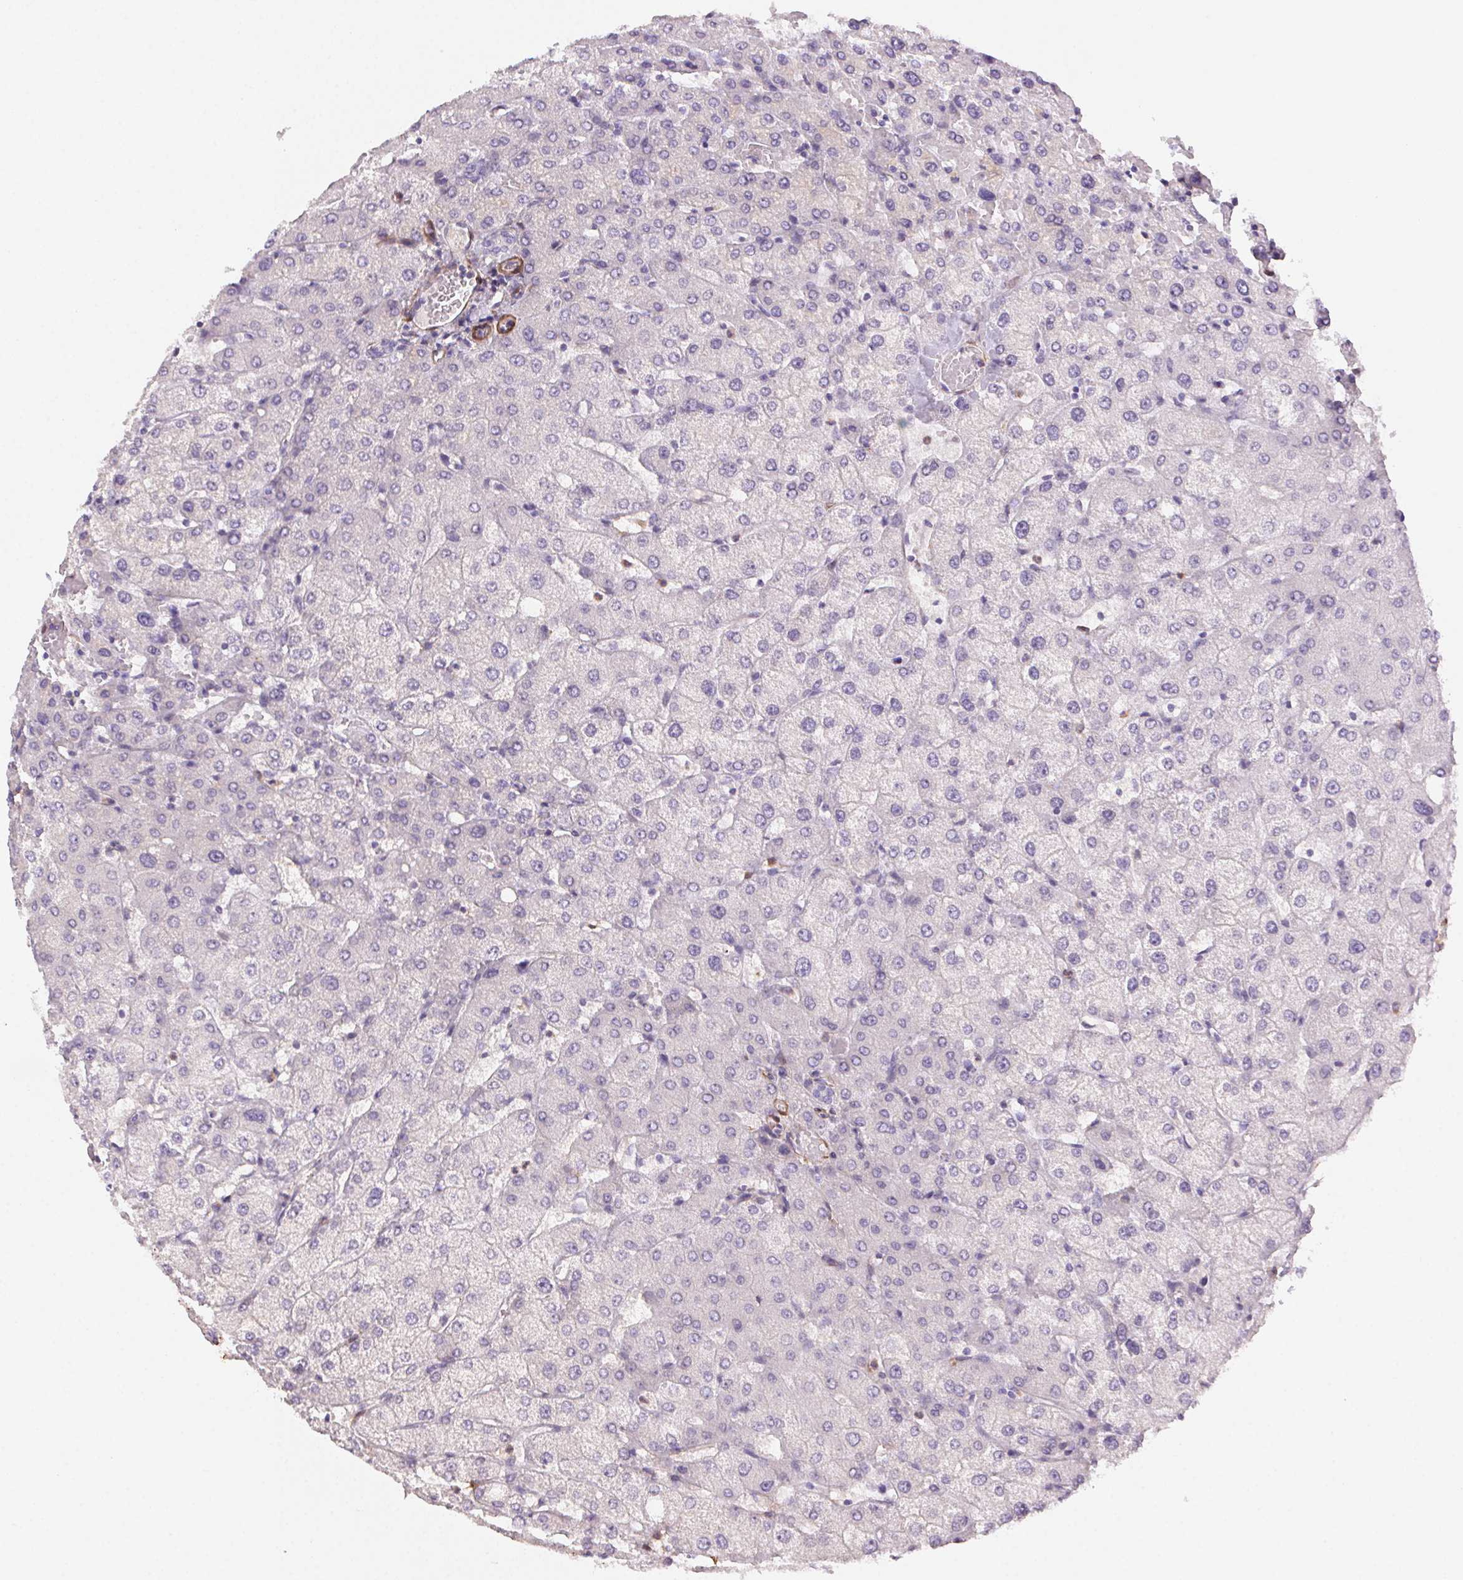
{"staining": {"intensity": "negative", "quantity": "none", "location": "none"}, "tissue": "liver", "cell_type": "Cholangiocytes", "image_type": "normal", "snomed": [{"axis": "morphology", "description": "Normal tissue, NOS"}, {"axis": "topography", "description": "Liver"}], "caption": "The image exhibits no staining of cholangiocytes in unremarkable liver. (DAB immunohistochemistry (IHC), high magnification).", "gene": "GPX8", "patient": {"sex": "female", "age": 54}}